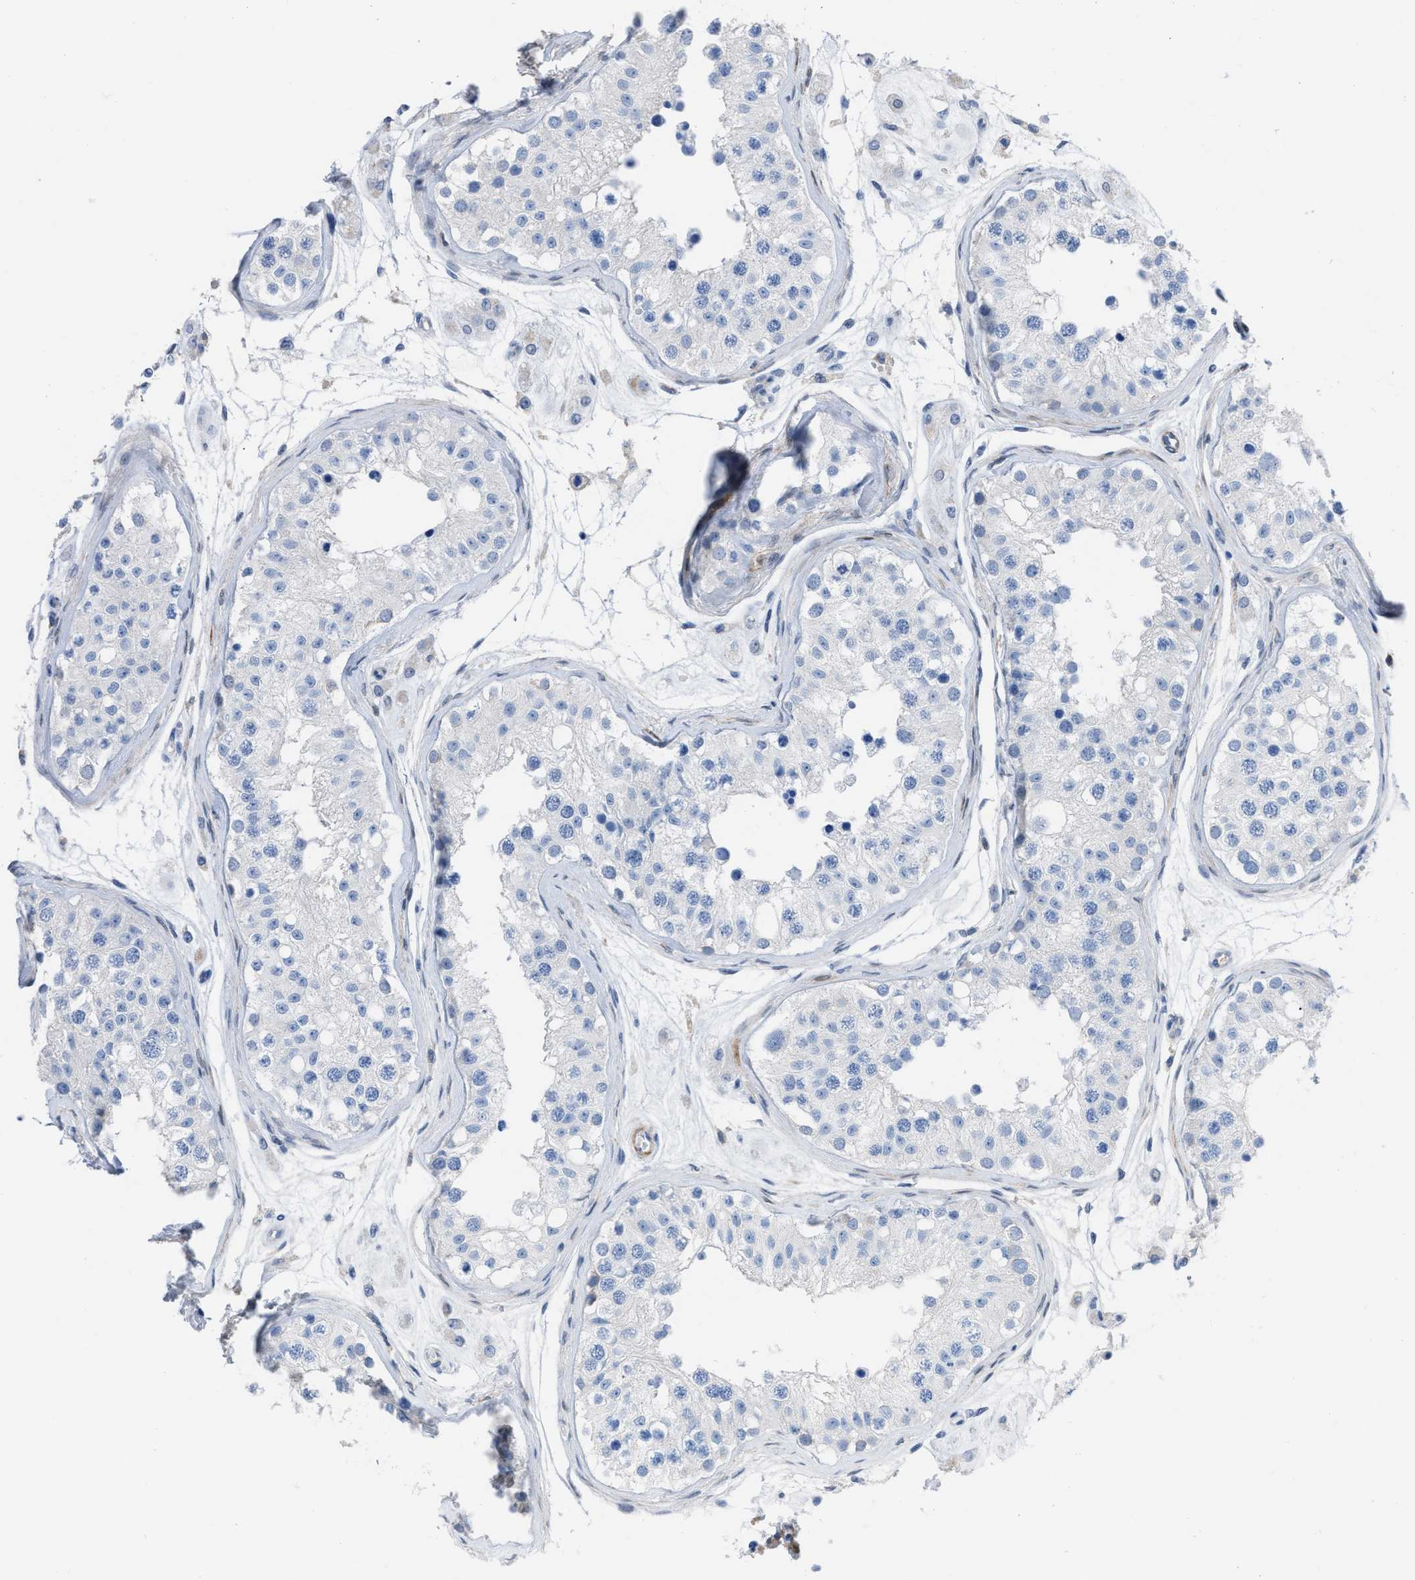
{"staining": {"intensity": "negative", "quantity": "none", "location": "none"}, "tissue": "testis", "cell_type": "Cells in seminiferous ducts", "image_type": "normal", "snomed": [{"axis": "morphology", "description": "Normal tissue, NOS"}, {"axis": "morphology", "description": "Adenocarcinoma, metastatic, NOS"}, {"axis": "topography", "description": "Testis"}], "caption": "The photomicrograph displays no significant expression in cells in seminiferous ducts of testis.", "gene": "PRMT2", "patient": {"sex": "male", "age": 26}}